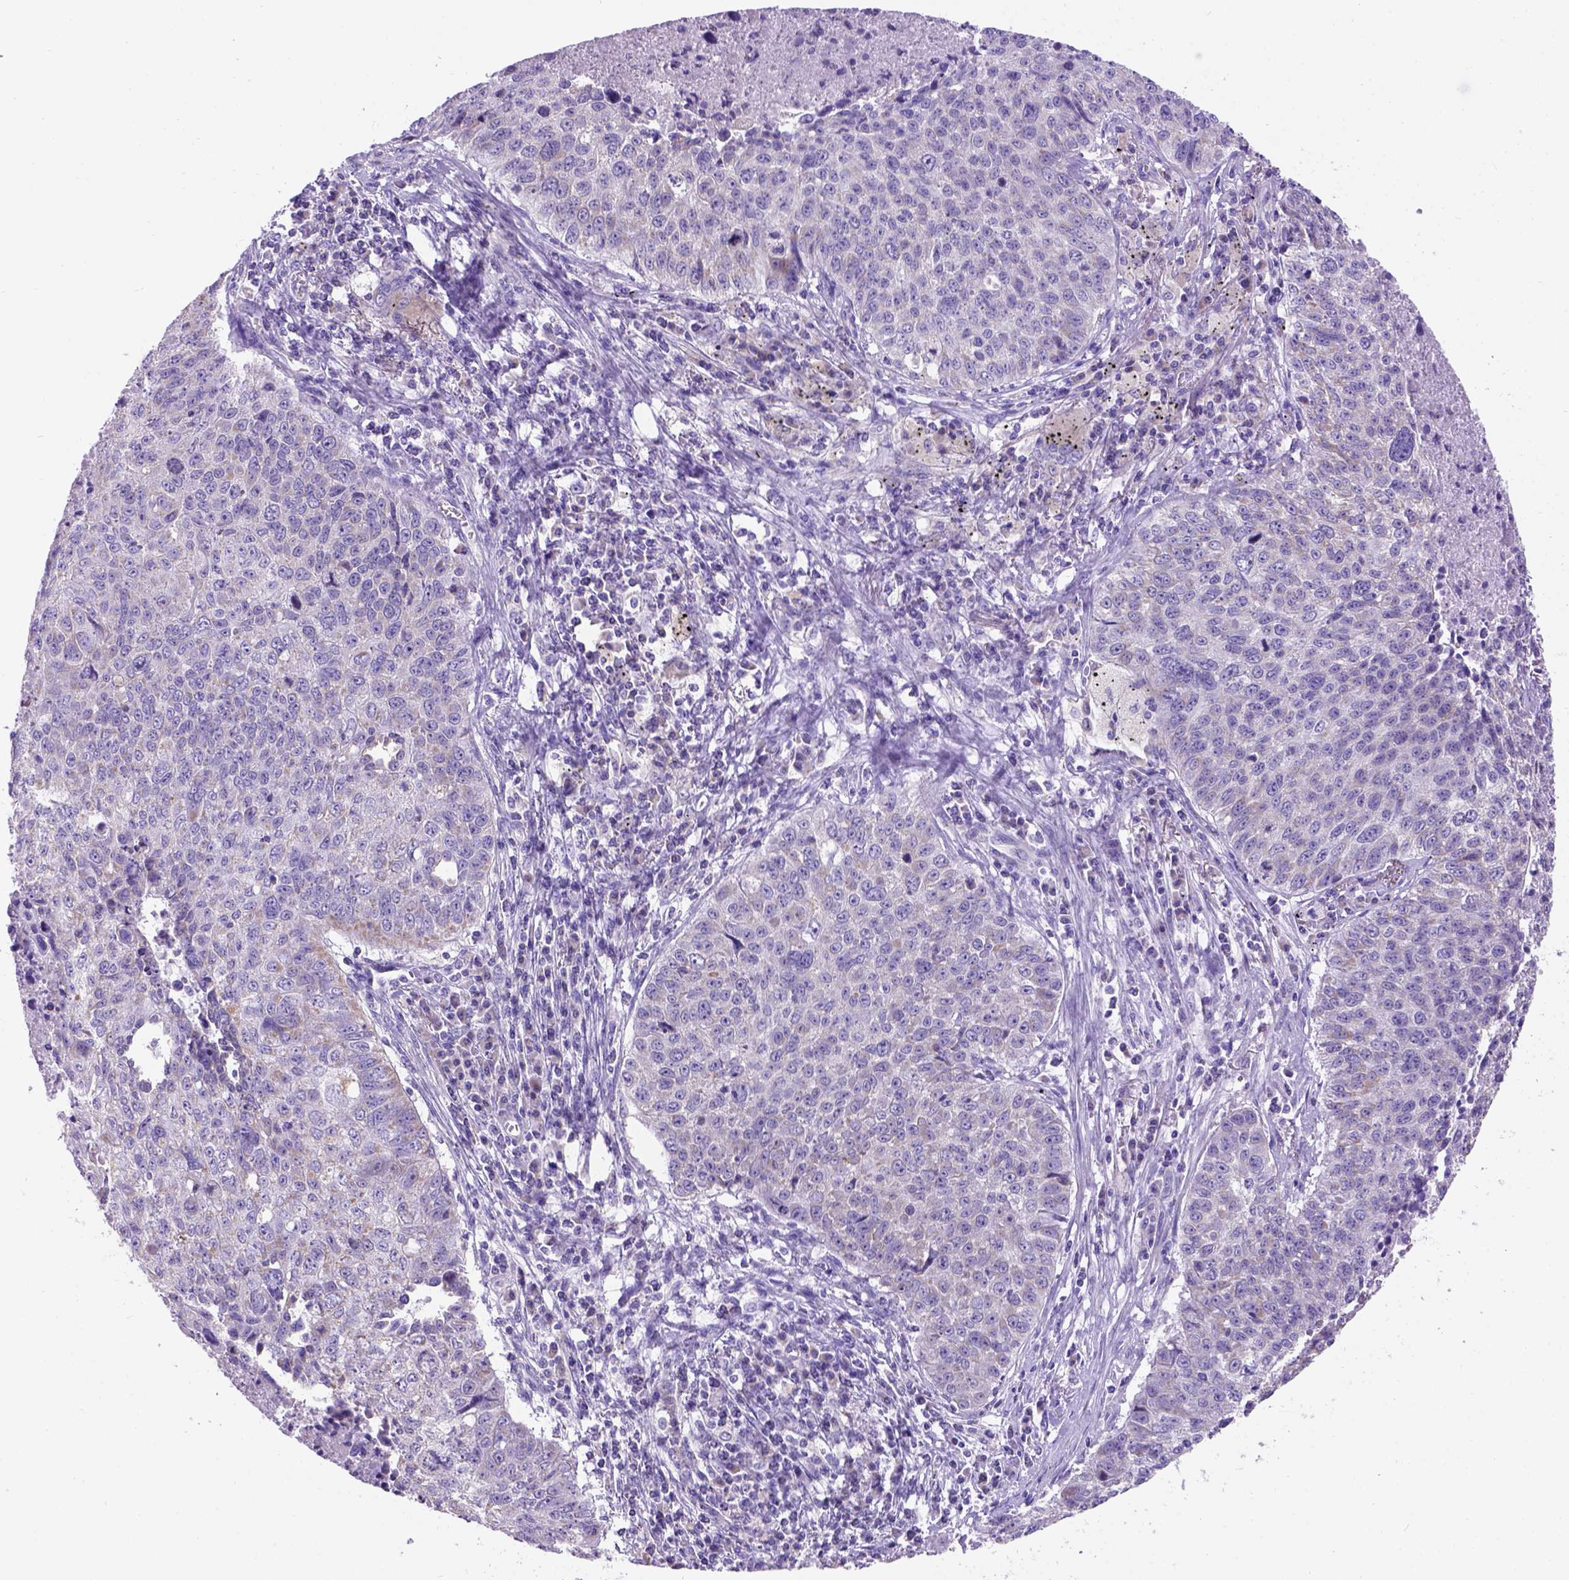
{"staining": {"intensity": "negative", "quantity": "none", "location": "none"}, "tissue": "lung cancer", "cell_type": "Tumor cells", "image_type": "cancer", "snomed": [{"axis": "morphology", "description": "Normal morphology"}, {"axis": "morphology", "description": "Aneuploidy"}, {"axis": "morphology", "description": "Squamous cell carcinoma, NOS"}, {"axis": "topography", "description": "Lymph node"}, {"axis": "topography", "description": "Lung"}], "caption": "This is a image of immunohistochemistry (IHC) staining of aneuploidy (lung), which shows no positivity in tumor cells.", "gene": "L2HGDH", "patient": {"sex": "female", "age": 76}}